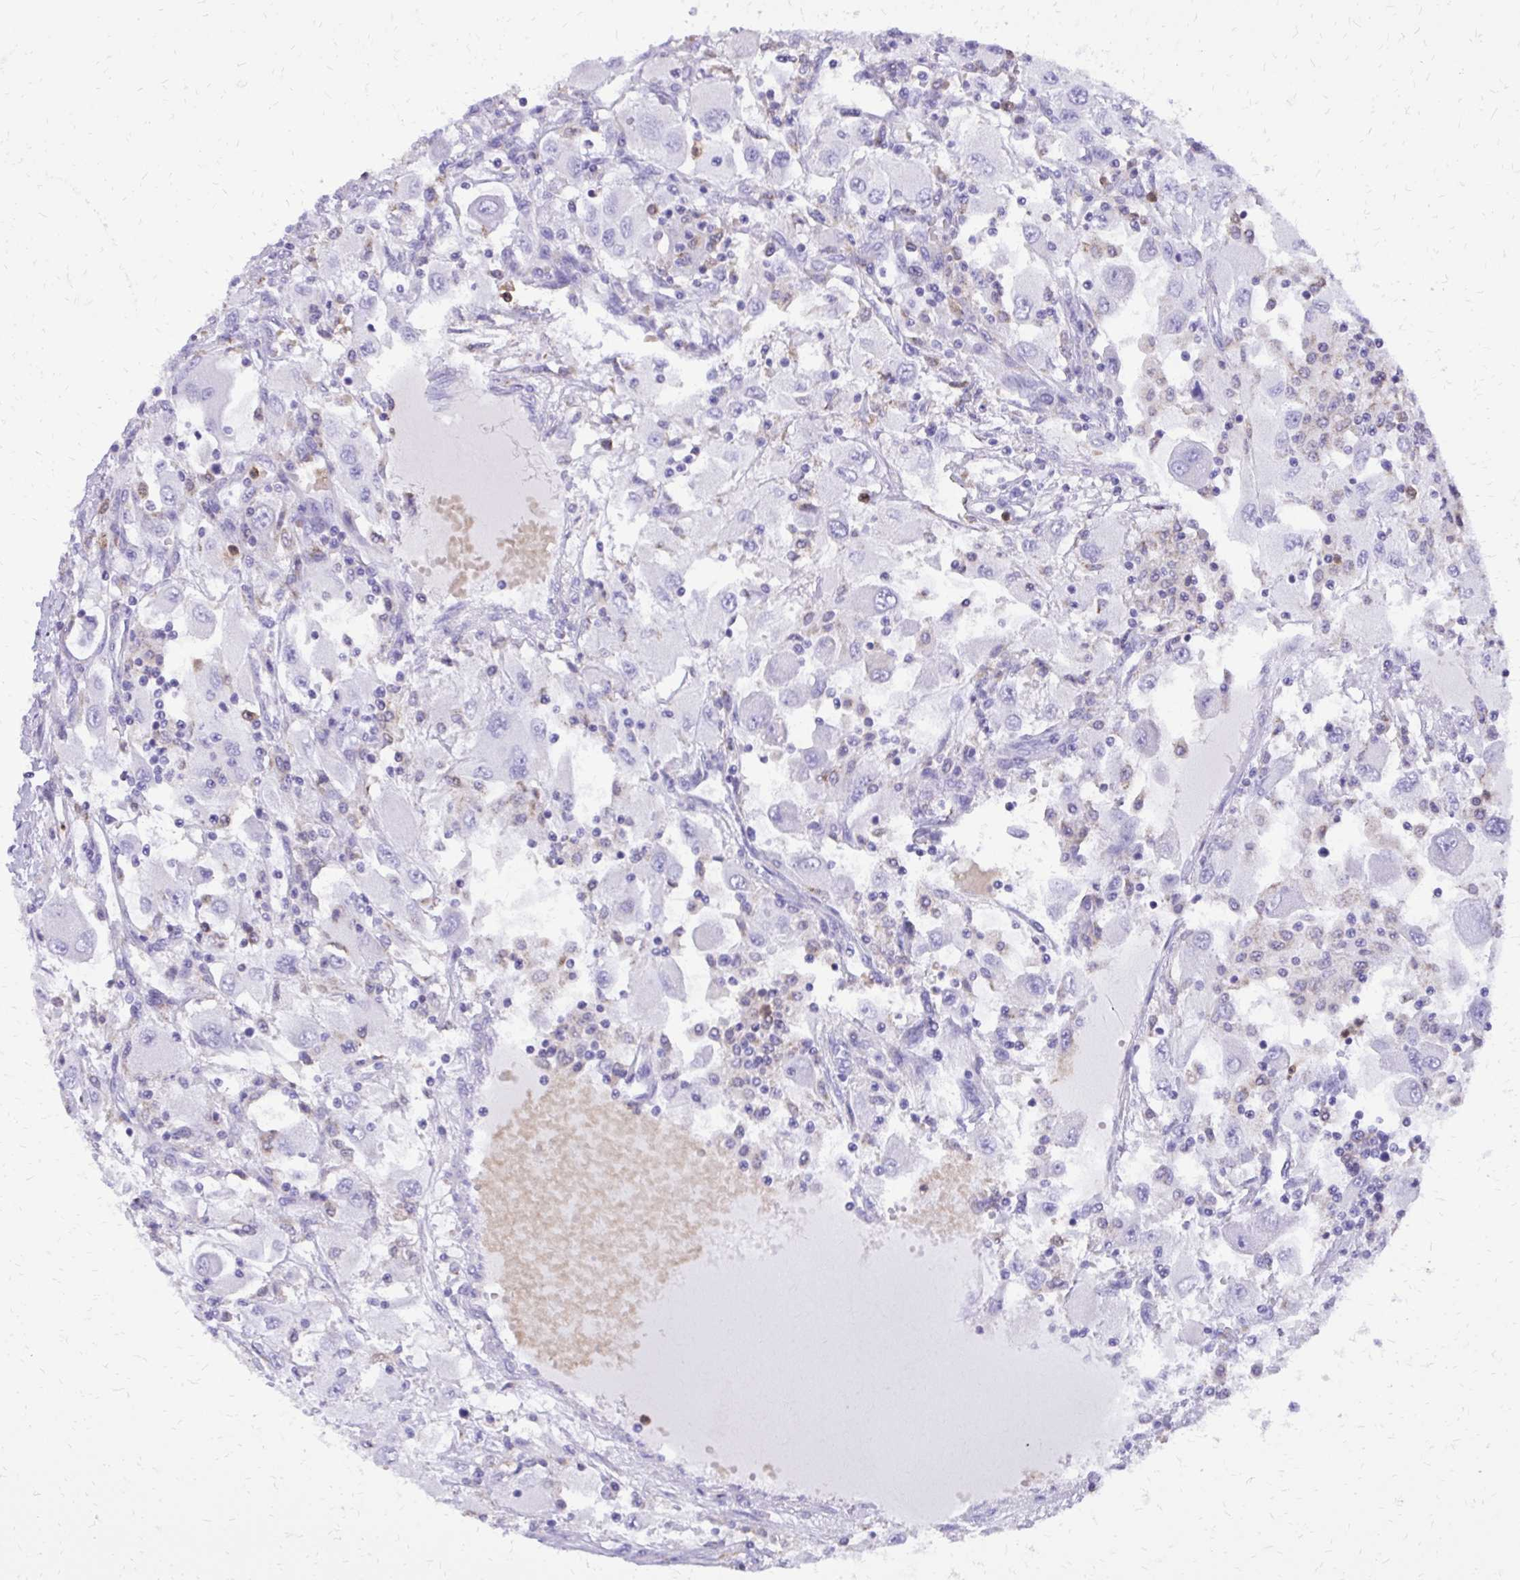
{"staining": {"intensity": "negative", "quantity": "none", "location": "none"}, "tissue": "renal cancer", "cell_type": "Tumor cells", "image_type": "cancer", "snomed": [{"axis": "morphology", "description": "Adenocarcinoma, NOS"}, {"axis": "topography", "description": "Kidney"}], "caption": "Histopathology image shows no significant protein staining in tumor cells of renal cancer (adenocarcinoma).", "gene": "CAT", "patient": {"sex": "female", "age": 67}}